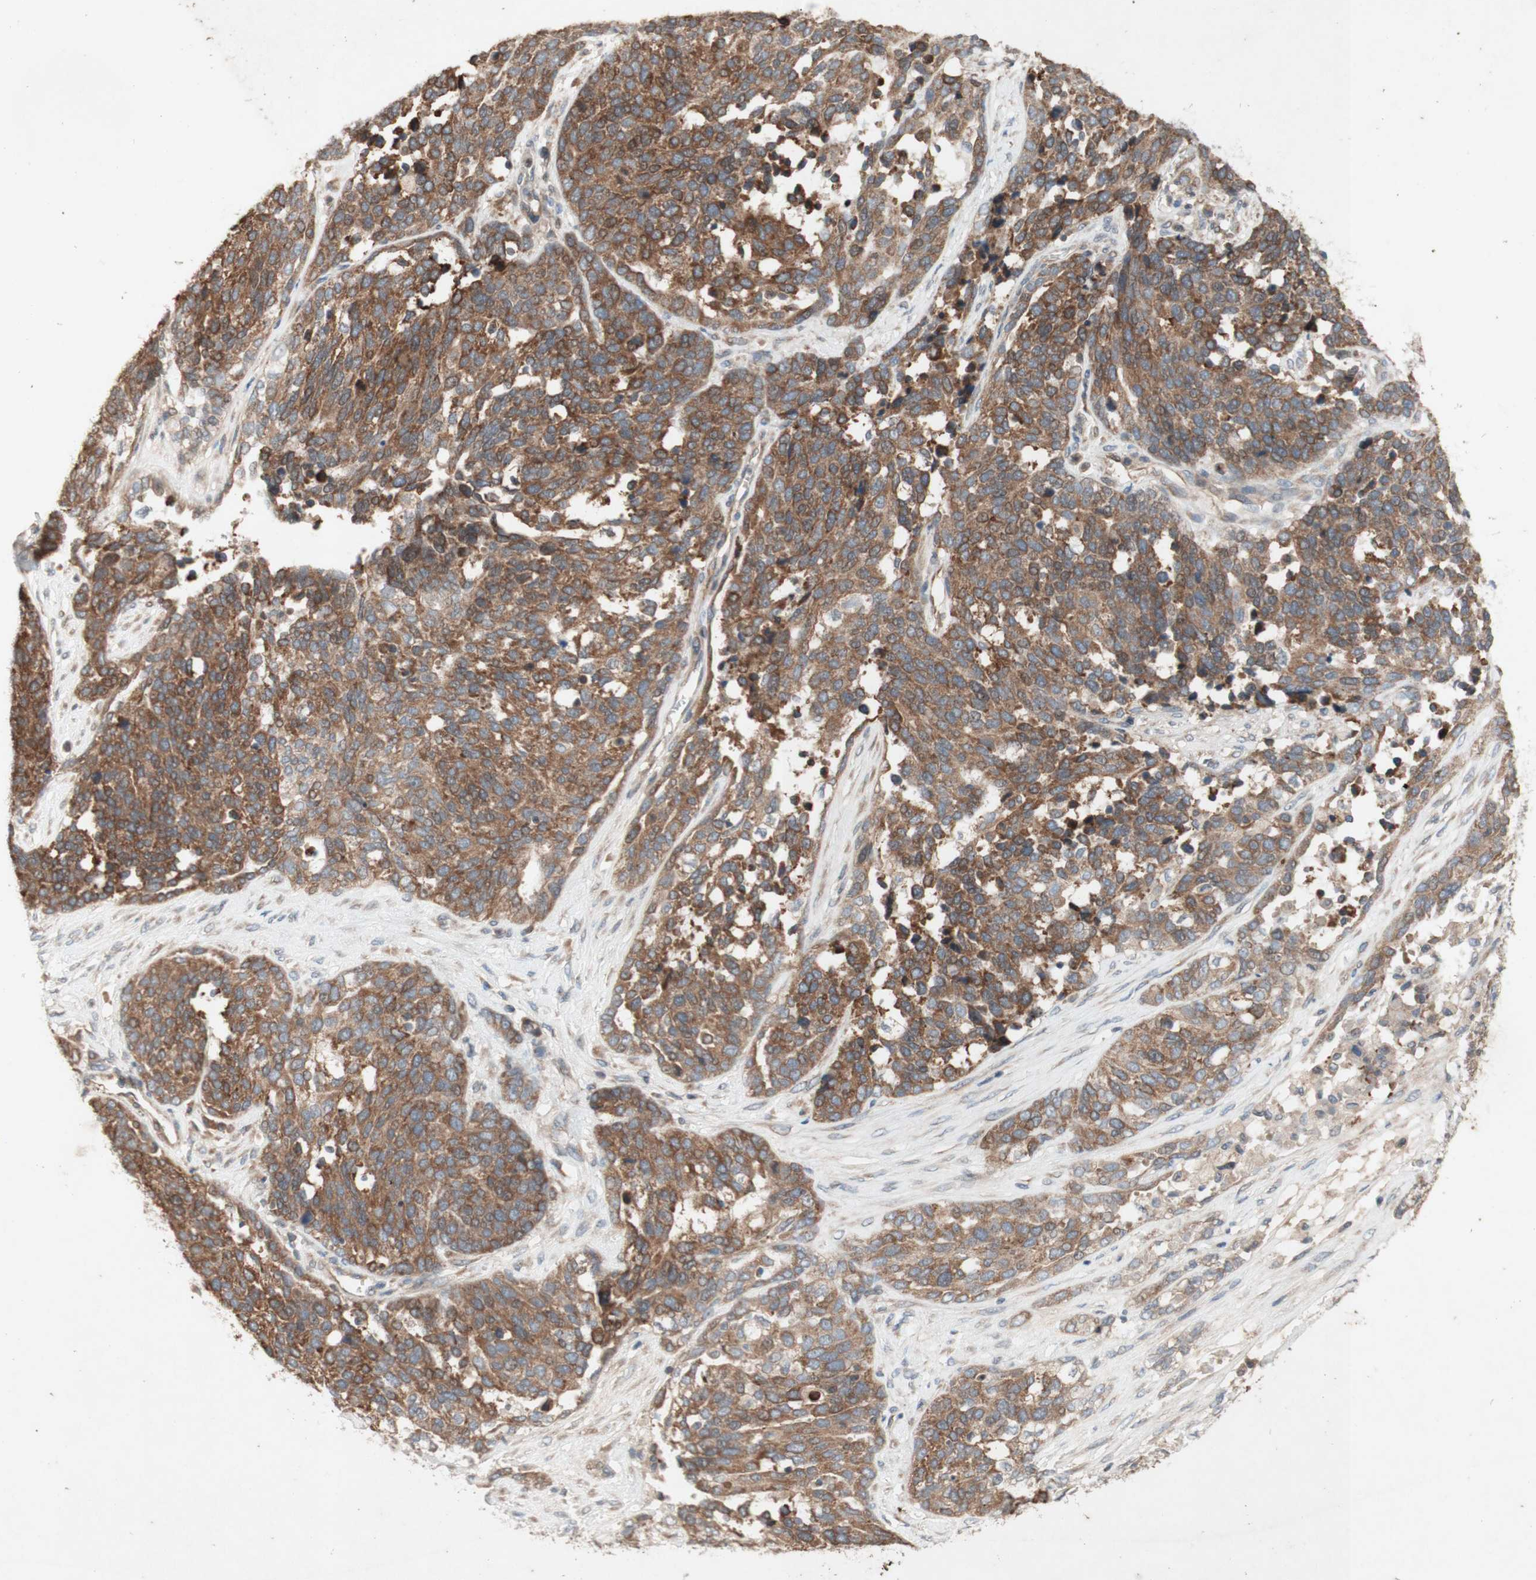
{"staining": {"intensity": "moderate", "quantity": ">75%", "location": "cytoplasmic/membranous"}, "tissue": "ovarian cancer", "cell_type": "Tumor cells", "image_type": "cancer", "snomed": [{"axis": "morphology", "description": "Cystadenocarcinoma, serous, NOS"}, {"axis": "topography", "description": "Ovary"}], "caption": "This is a histology image of immunohistochemistry (IHC) staining of serous cystadenocarcinoma (ovarian), which shows moderate positivity in the cytoplasmic/membranous of tumor cells.", "gene": "SOCS2", "patient": {"sex": "female", "age": 44}}